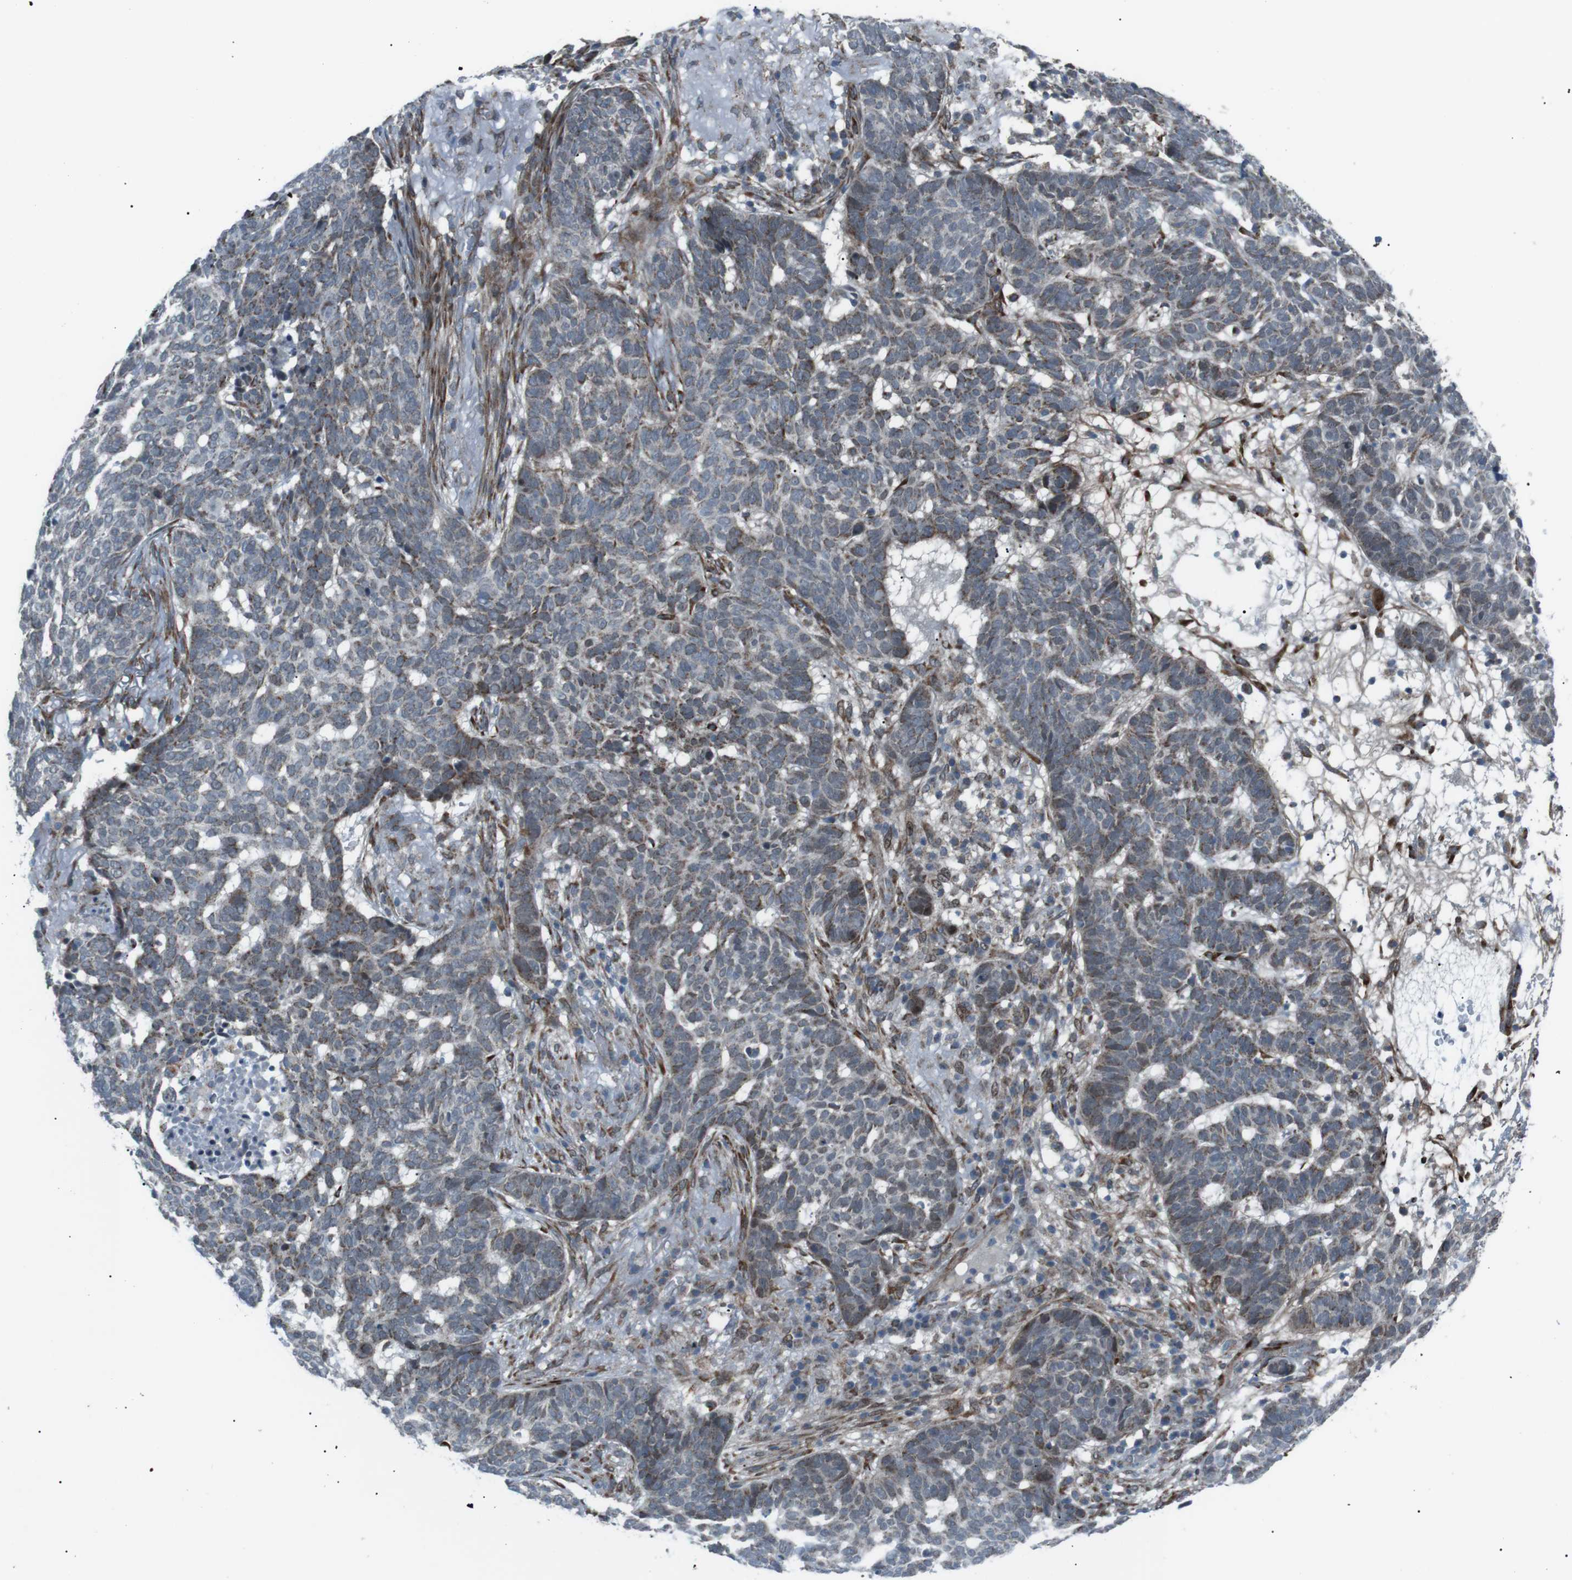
{"staining": {"intensity": "weak", "quantity": "<25%", "location": "cytoplasmic/membranous"}, "tissue": "skin cancer", "cell_type": "Tumor cells", "image_type": "cancer", "snomed": [{"axis": "morphology", "description": "Basal cell carcinoma"}, {"axis": "topography", "description": "Skin"}], "caption": "DAB immunohistochemical staining of human skin cancer demonstrates no significant staining in tumor cells.", "gene": "ARID5B", "patient": {"sex": "male", "age": 85}}